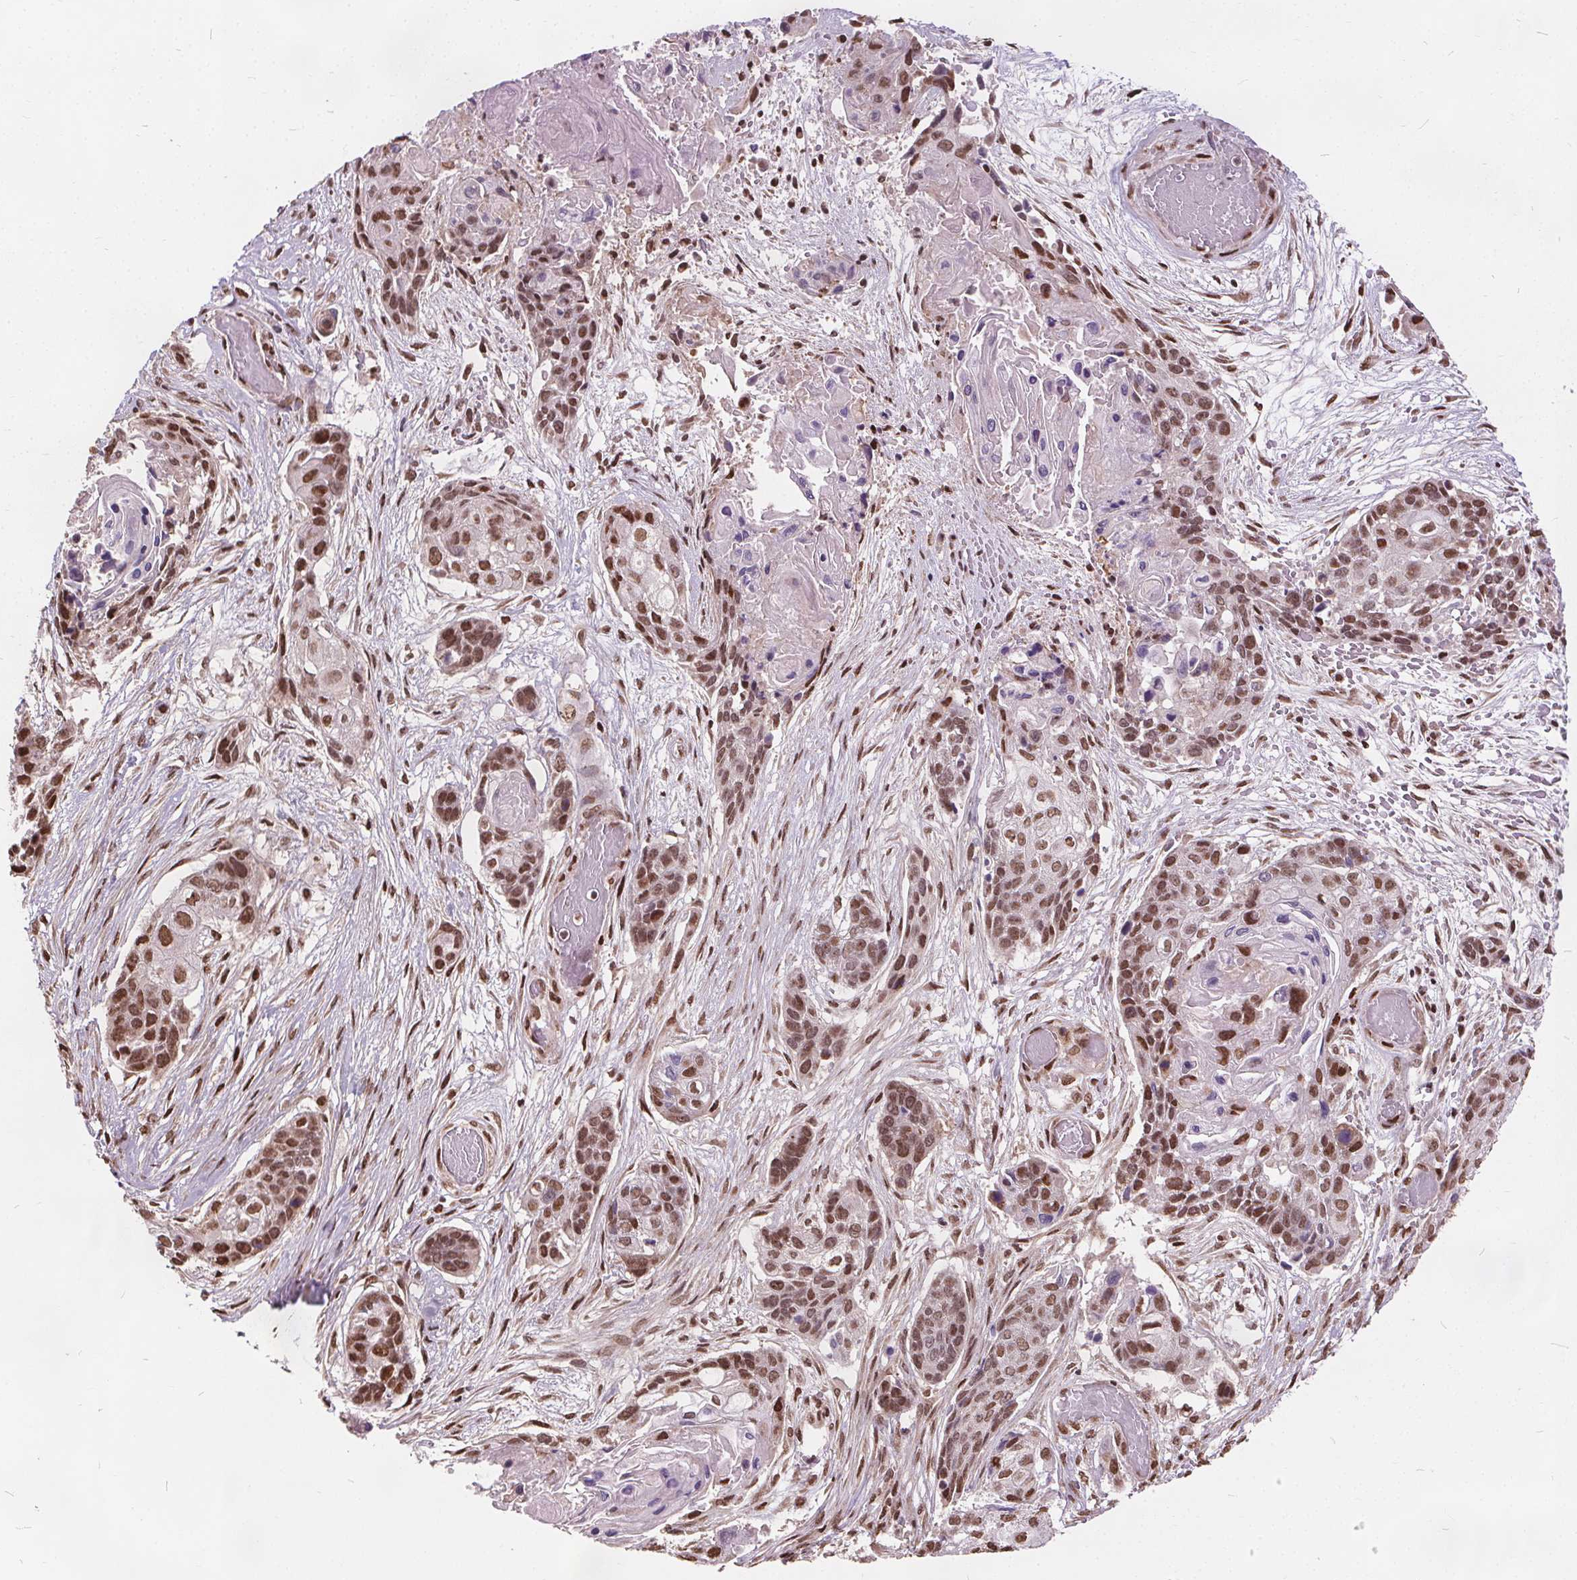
{"staining": {"intensity": "moderate", "quantity": ">75%", "location": "nuclear"}, "tissue": "lung cancer", "cell_type": "Tumor cells", "image_type": "cancer", "snomed": [{"axis": "morphology", "description": "Squamous cell carcinoma, NOS"}, {"axis": "topography", "description": "Lung"}], "caption": "Immunohistochemistry (DAB (3,3'-diaminobenzidine)) staining of squamous cell carcinoma (lung) exhibits moderate nuclear protein positivity in approximately >75% of tumor cells.", "gene": "ISLR2", "patient": {"sex": "male", "age": 69}}